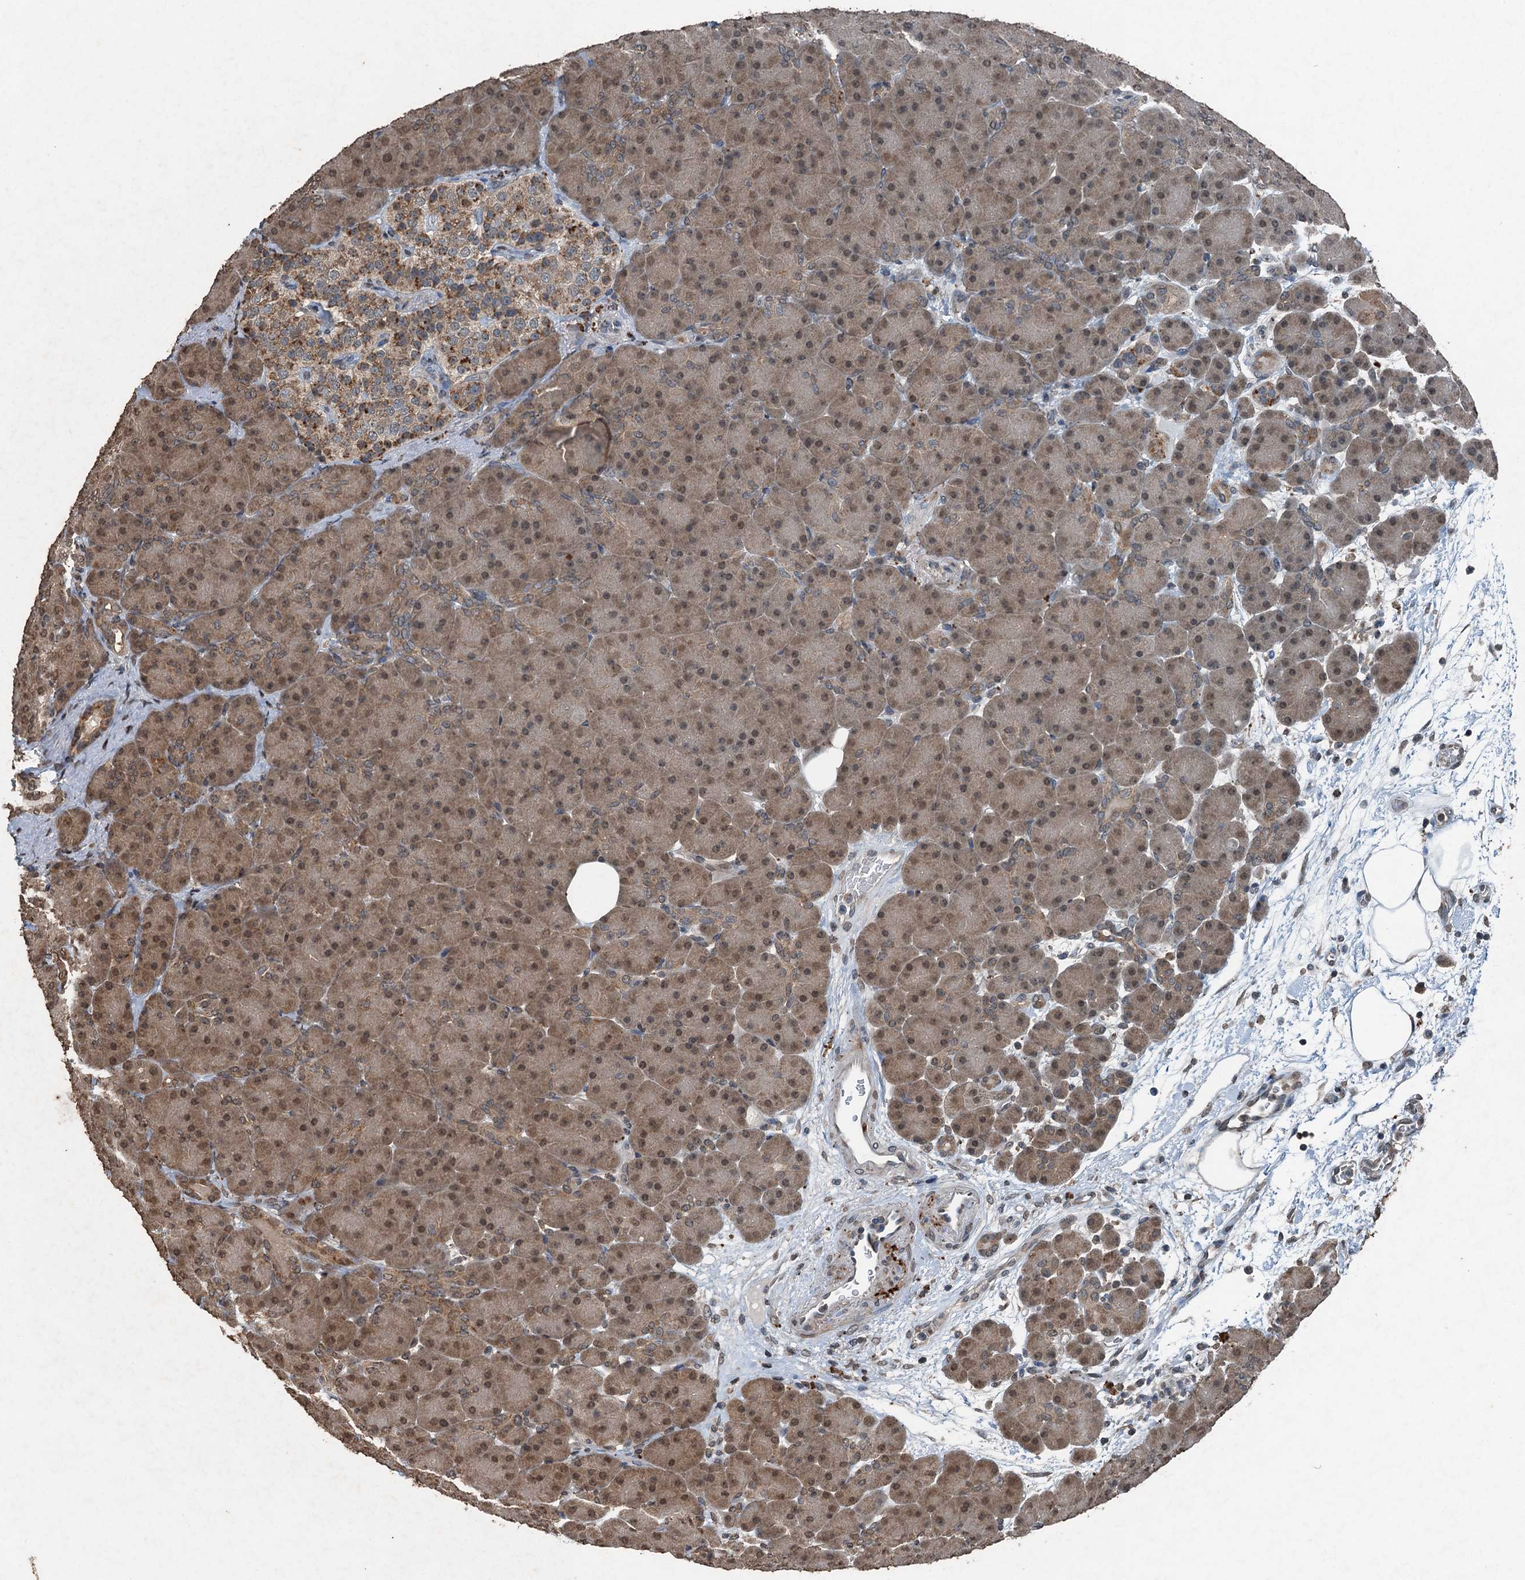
{"staining": {"intensity": "moderate", "quantity": ">75%", "location": "cytoplasmic/membranous,nuclear"}, "tissue": "pancreas", "cell_type": "Exocrine glandular cells", "image_type": "normal", "snomed": [{"axis": "morphology", "description": "Normal tissue, NOS"}, {"axis": "topography", "description": "Pancreas"}], "caption": "A brown stain labels moderate cytoplasmic/membranous,nuclear expression of a protein in exocrine glandular cells of normal pancreas. (brown staining indicates protein expression, while blue staining denotes nuclei).", "gene": "TCTN1", "patient": {"sex": "male", "age": 66}}